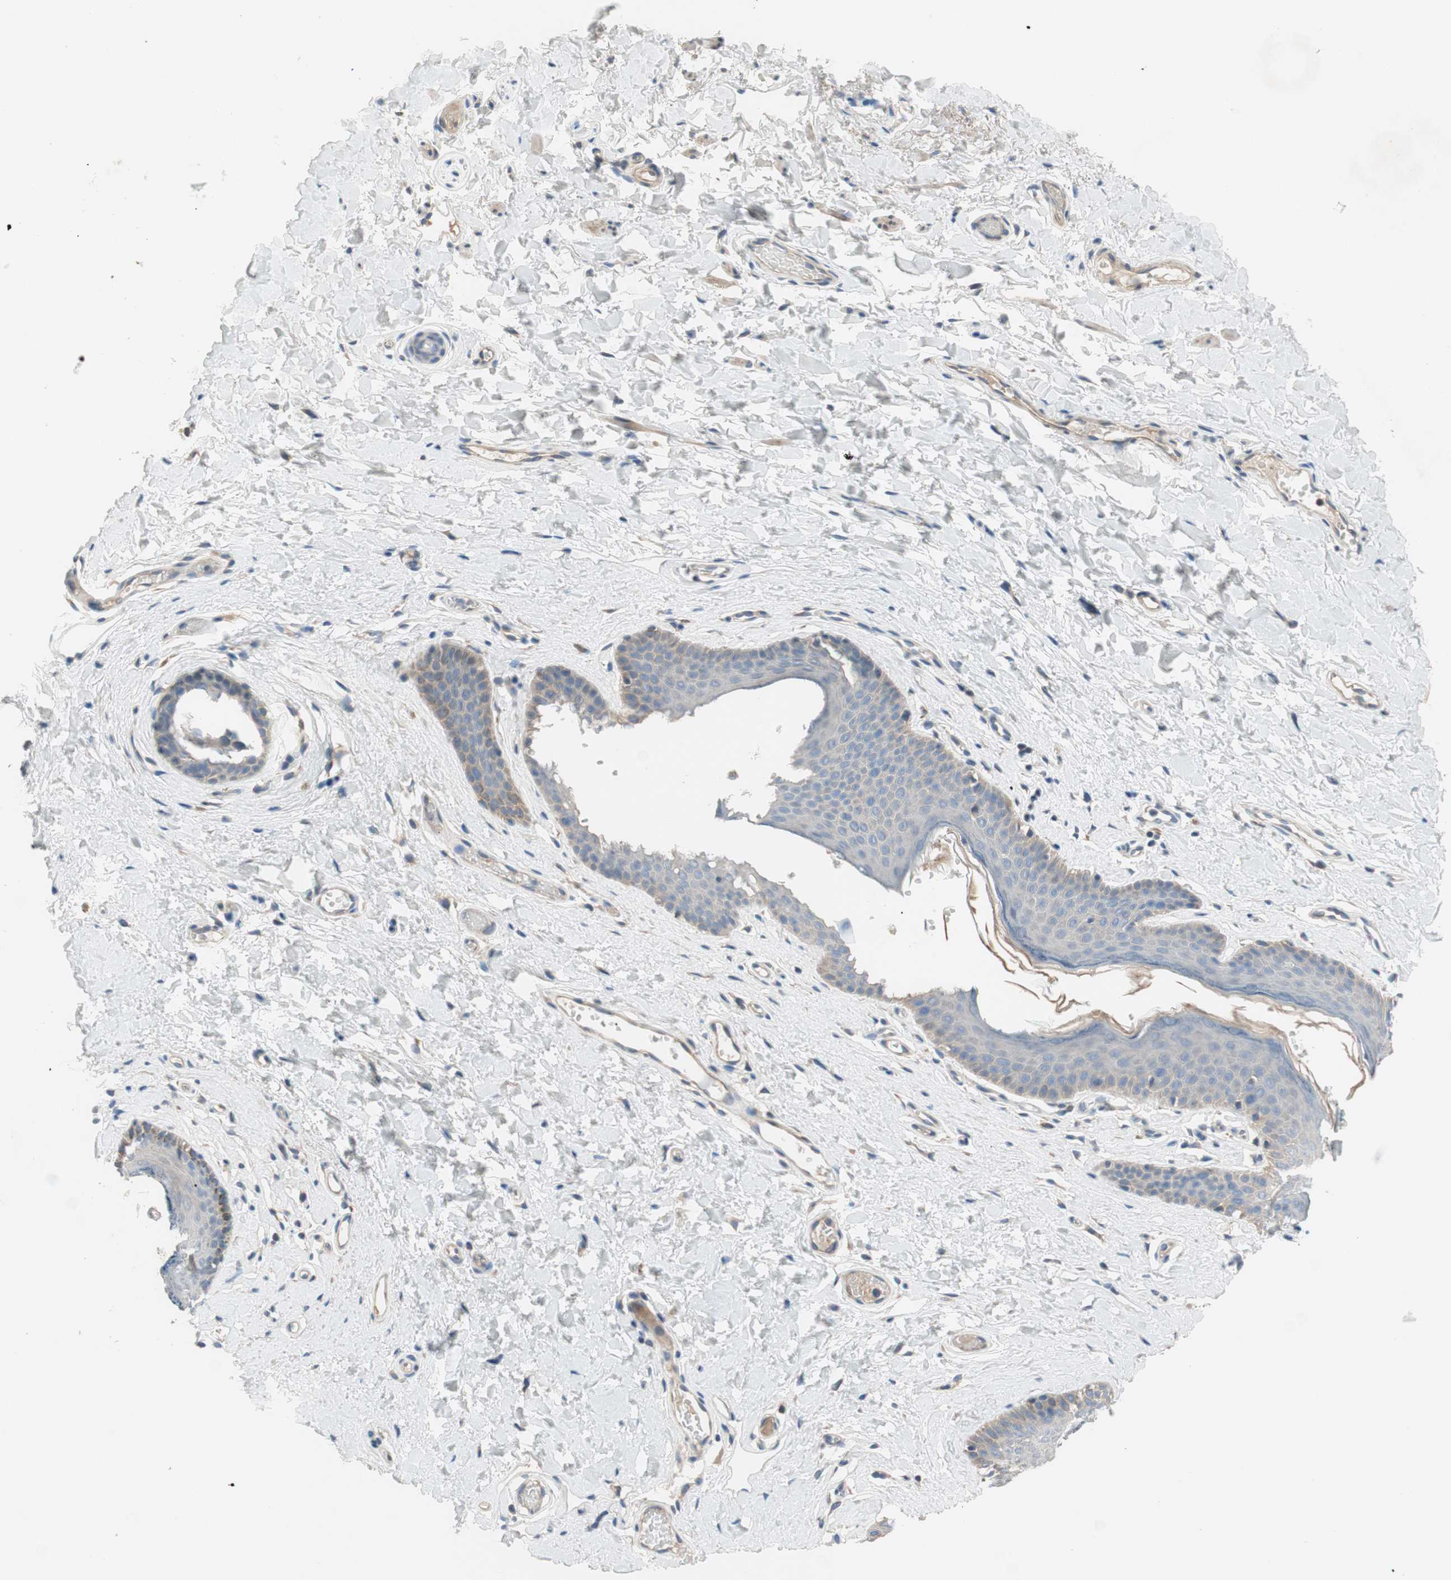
{"staining": {"intensity": "weak", "quantity": "<25%", "location": "cytoplasmic/membranous"}, "tissue": "skin", "cell_type": "Epidermal cells", "image_type": "normal", "snomed": [{"axis": "morphology", "description": "Normal tissue, NOS"}, {"axis": "morphology", "description": "Inflammation, NOS"}, {"axis": "topography", "description": "Vulva"}], "caption": "Immunohistochemical staining of unremarkable skin reveals no significant positivity in epidermal cells.", "gene": "TACR3", "patient": {"sex": "female", "age": 84}}